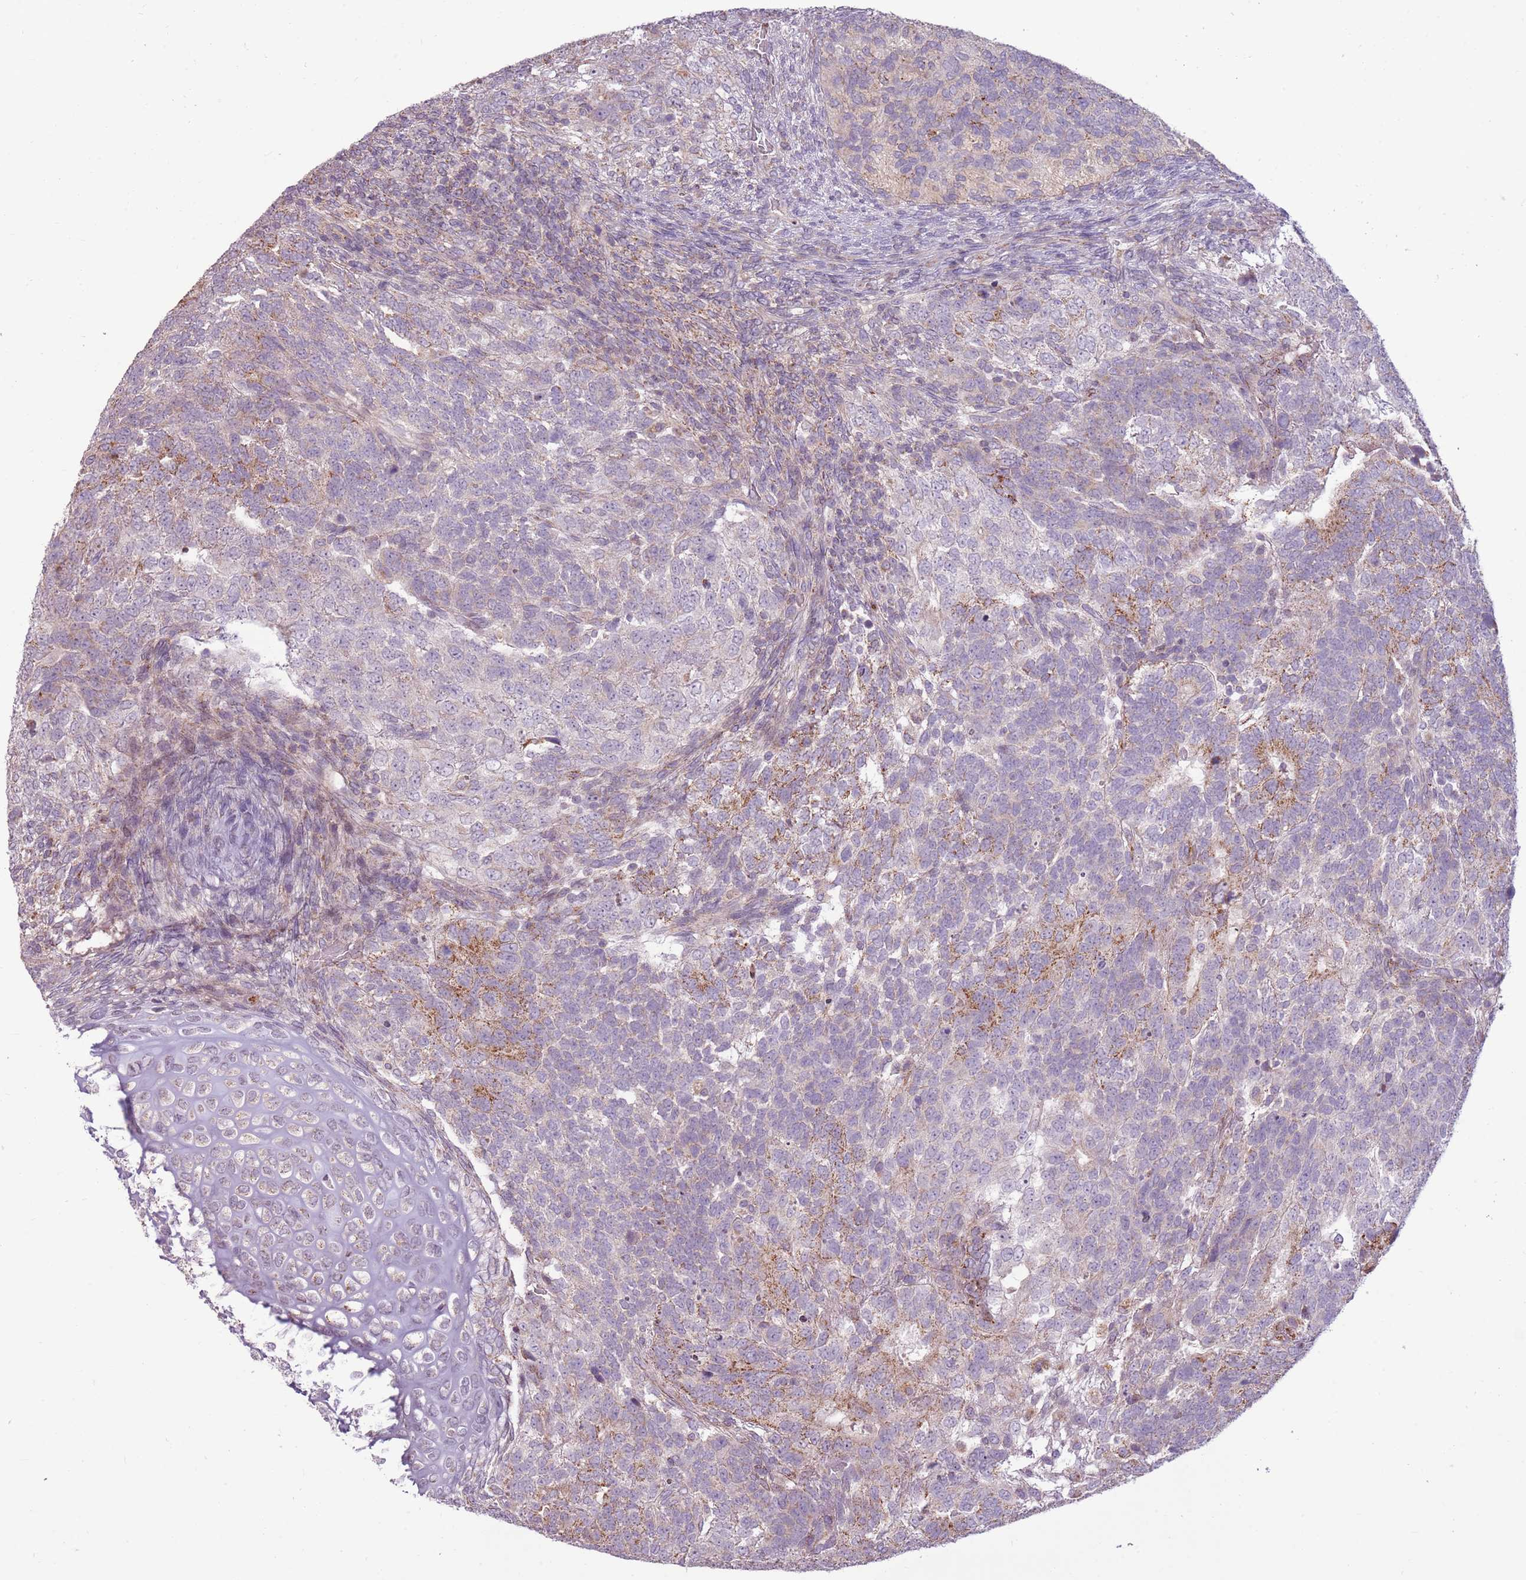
{"staining": {"intensity": "negative", "quantity": "none", "location": "none"}, "tissue": "testis cancer", "cell_type": "Tumor cells", "image_type": "cancer", "snomed": [{"axis": "morphology", "description": "Carcinoma, Embryonal, NOS"}, {"axis": "topography", "description": "Testis"}], "caption": "High magnification brightfield microscopy of testis embryonal carcinoma stained with DAB (brown) and counterstained with hematoxylin (blue): tumor cells show no significant positivity. (DAB (3,3'-diaminobenzidine) IHC visualized using brightfield microscopy, high magnification).", "gene": "ZNF530", "patient": {"sex": "male", "age": 23}}